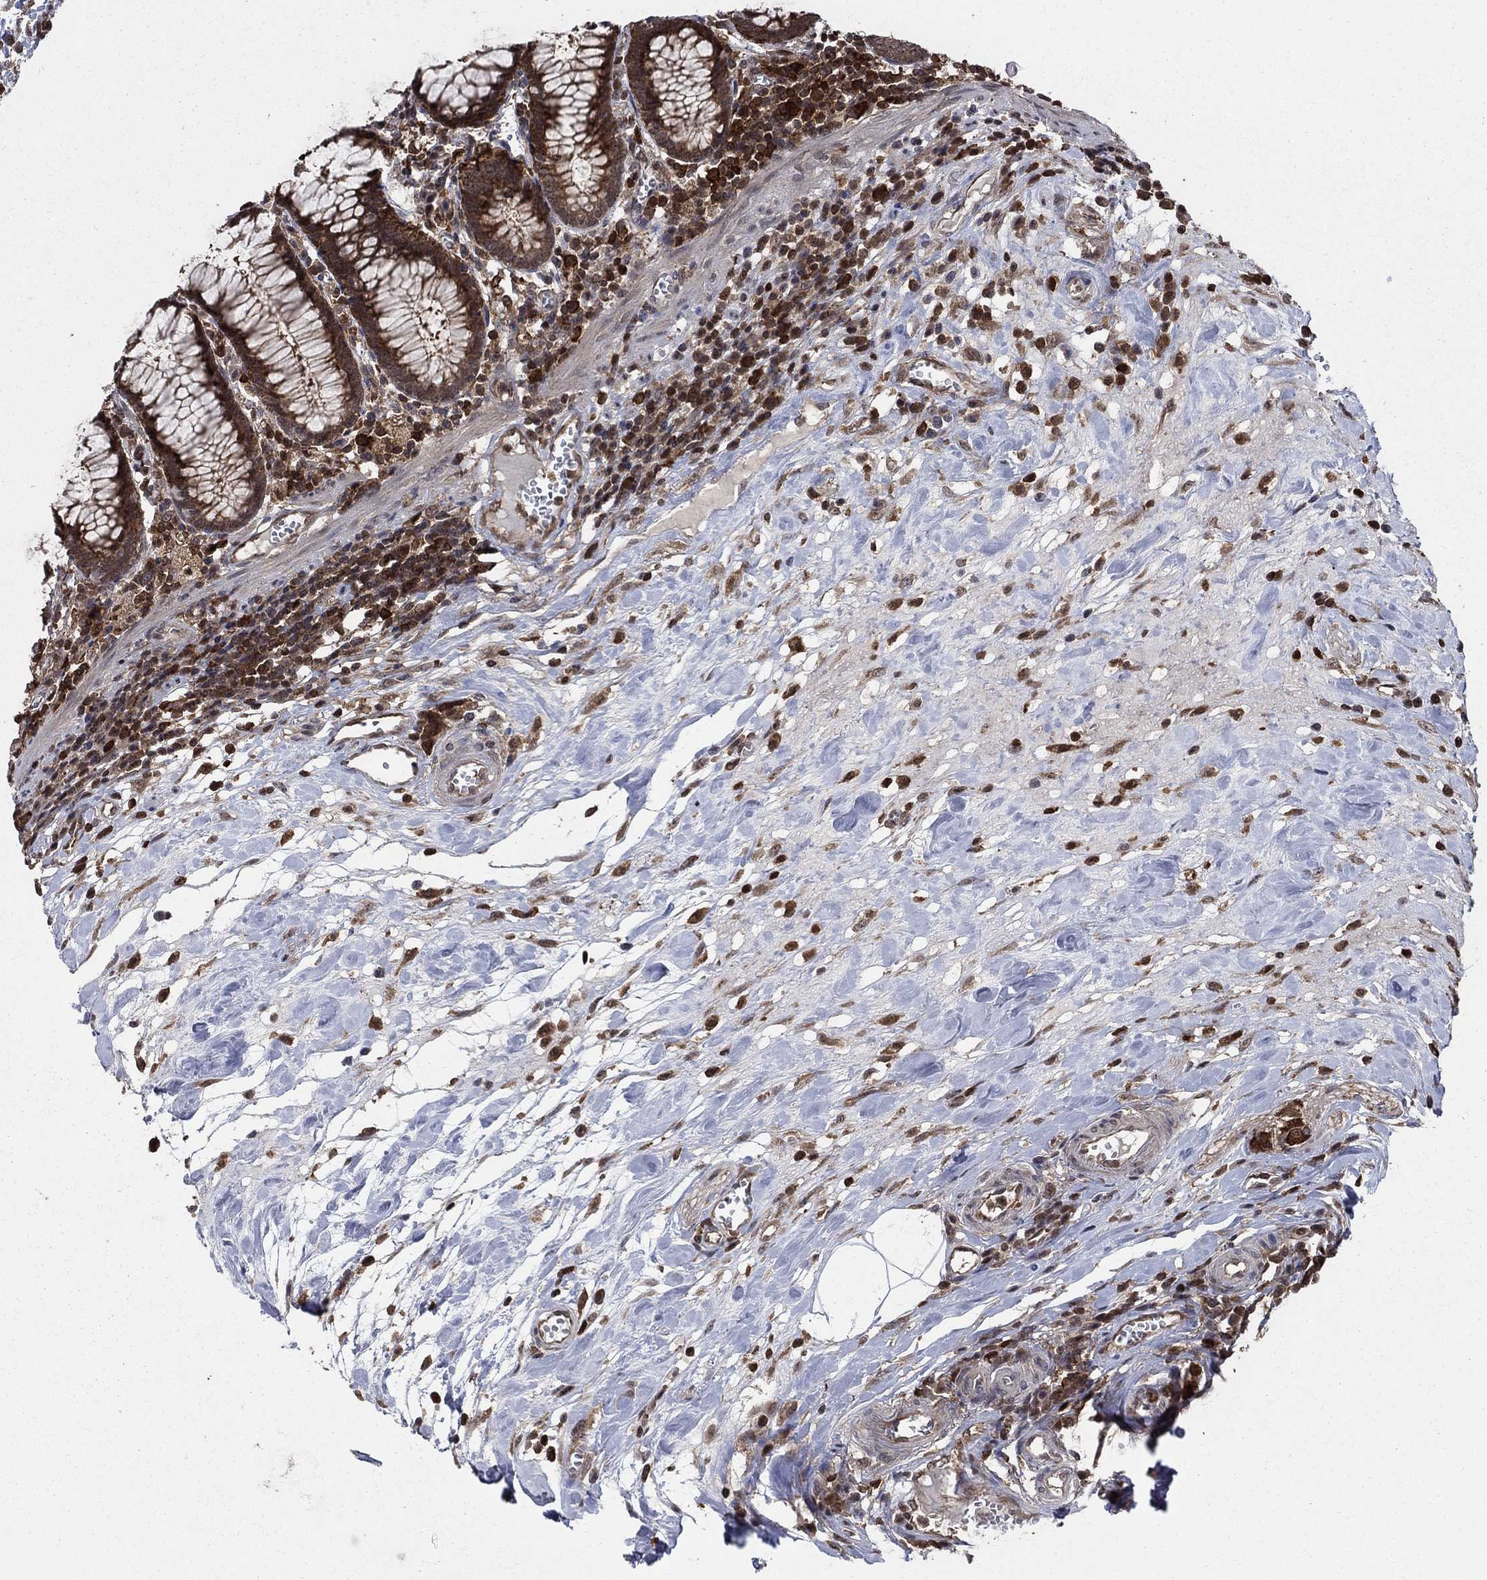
{"staining": {"intensity": "moderate", "quantity": "<25%", "location": "cytoplasmic/membranous"}, "tissue": "colon", "cell_type": "Endothelial cells", "image_type": "normal", "snomed": [{"axis": "morphology", "description": "Normal tissue, NOS"}, {"axis": "topography", "description": "Colon"}], "caption": "Immunohistochemistry of unremarkable colon demonstrates low levels of moderate cytoplasmic/membranous expression in about <25% of endothelial cells.", "gene": "CACYBP", "patient": {"sex": "male", "age": 65}}